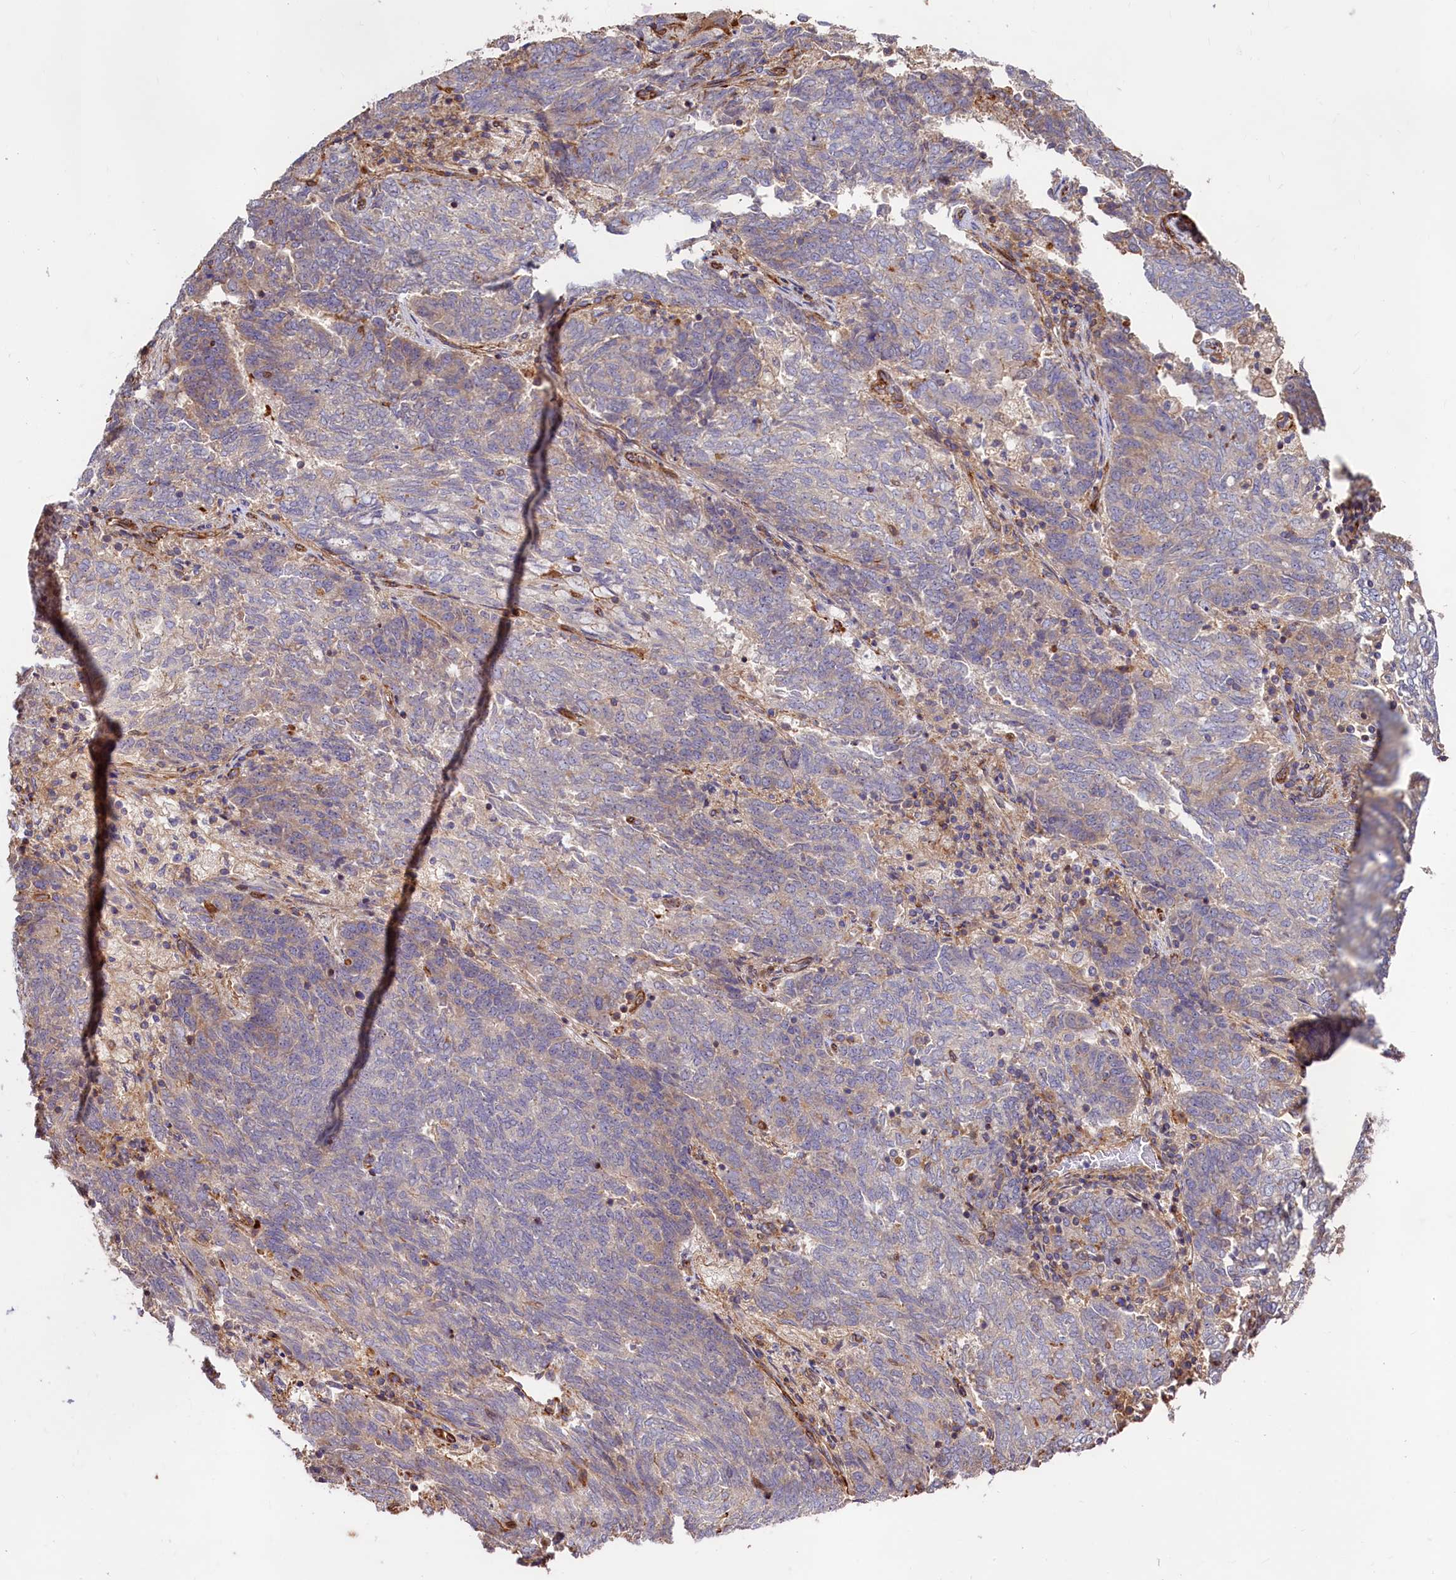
{"staining": {"intensity": "weak", "quantity": "25%-75%", "location": "cytoplasmic/membranous"}, "tissue": "endometrial cancer", "cell_type": "Tumor cells", "image_type": "cancer", "snomed": [{"axis": "morphology", "description": "Adenocarcinoma, NOS"}, {"axis": "topography", "description": "Endometrium"}], "caption": "Protein expression analysis of adenocarcinoma (endometrial) exhibits weak cytoplasmic/membranous staining in approximately 25%-75% of tumor cells.", "gene": "KLHDC4", "patient": {"sex": "female", "age": 80}}